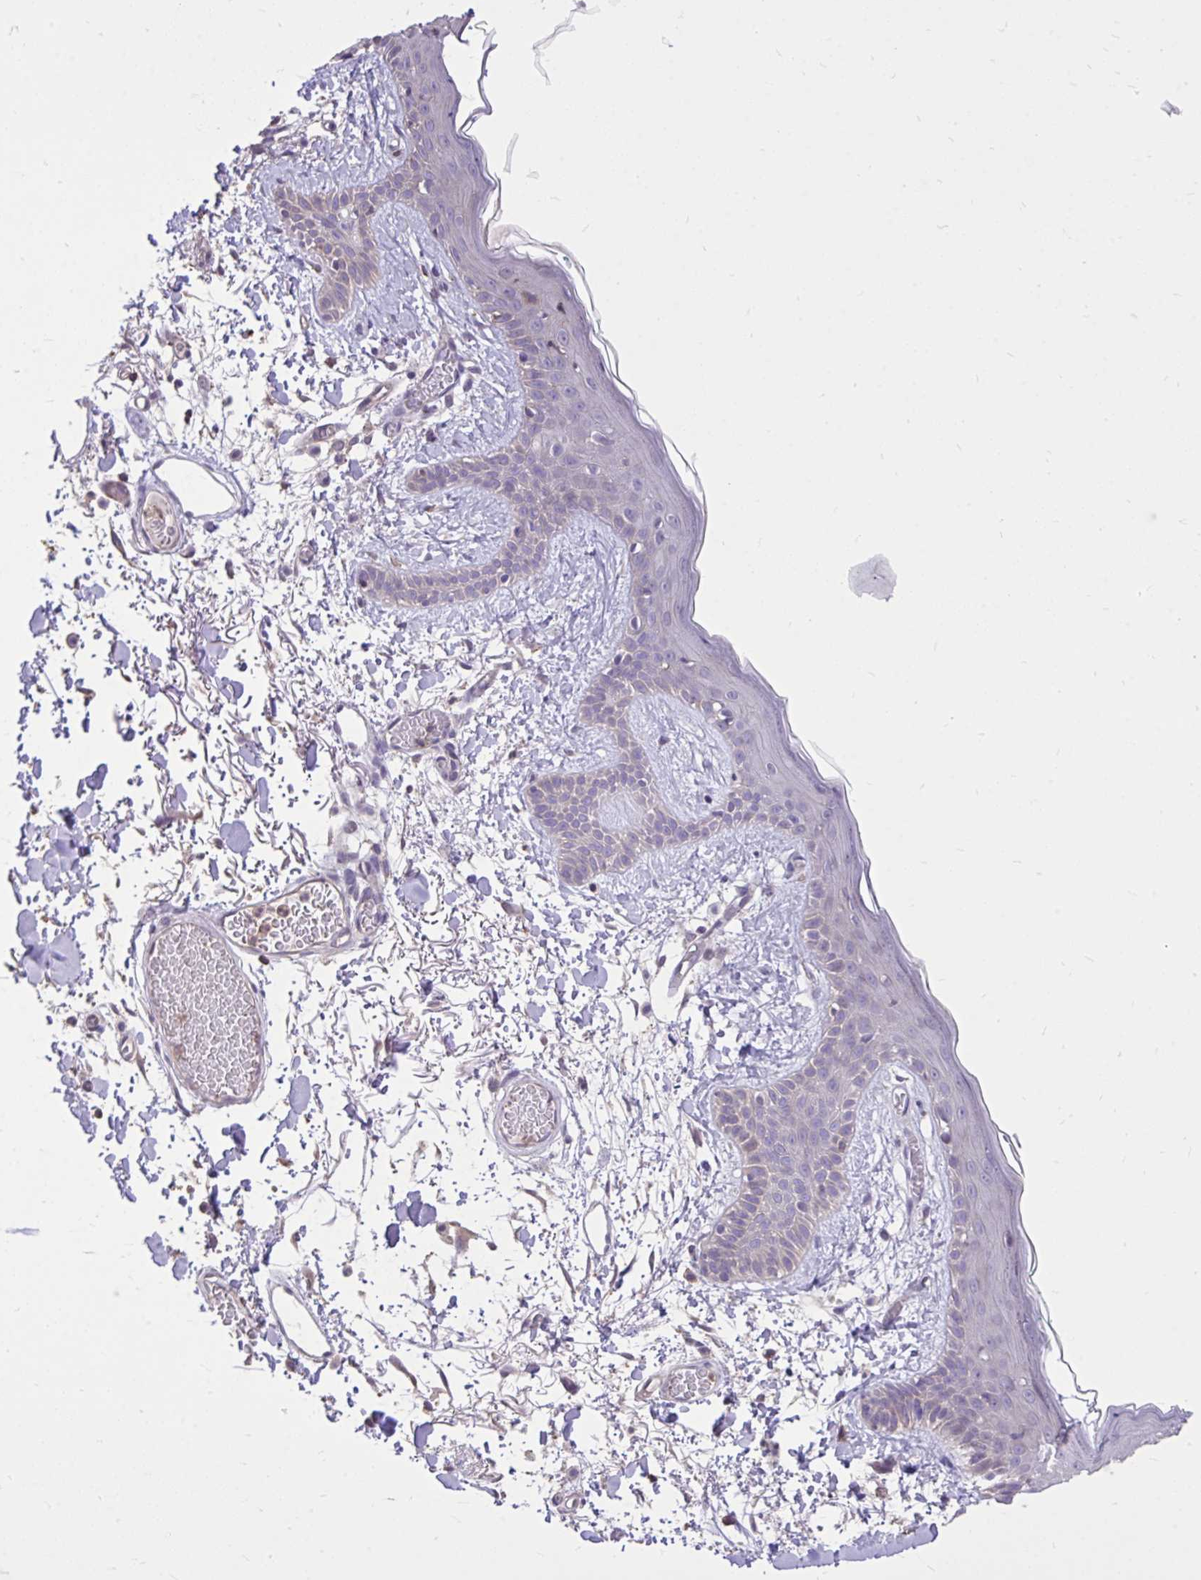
{"staining": {"intensity": "negative", "quantity": "none", "location": "none"}, "tissue": "skin", "cell_type": "Fibroblasts", "image_type": "normal", "snomed": [{"axis": "morphology", "description": "Normal tissue, NOS"}, {"axis": "topography", "description": "Skin"}], "caption": "This is an immunohistochemistry (IHC) histopathology image of benign skin. There is no staining in fibroblasts.", "gene": "IGFL2", "patient": {"sex": "male", "age": 79}}